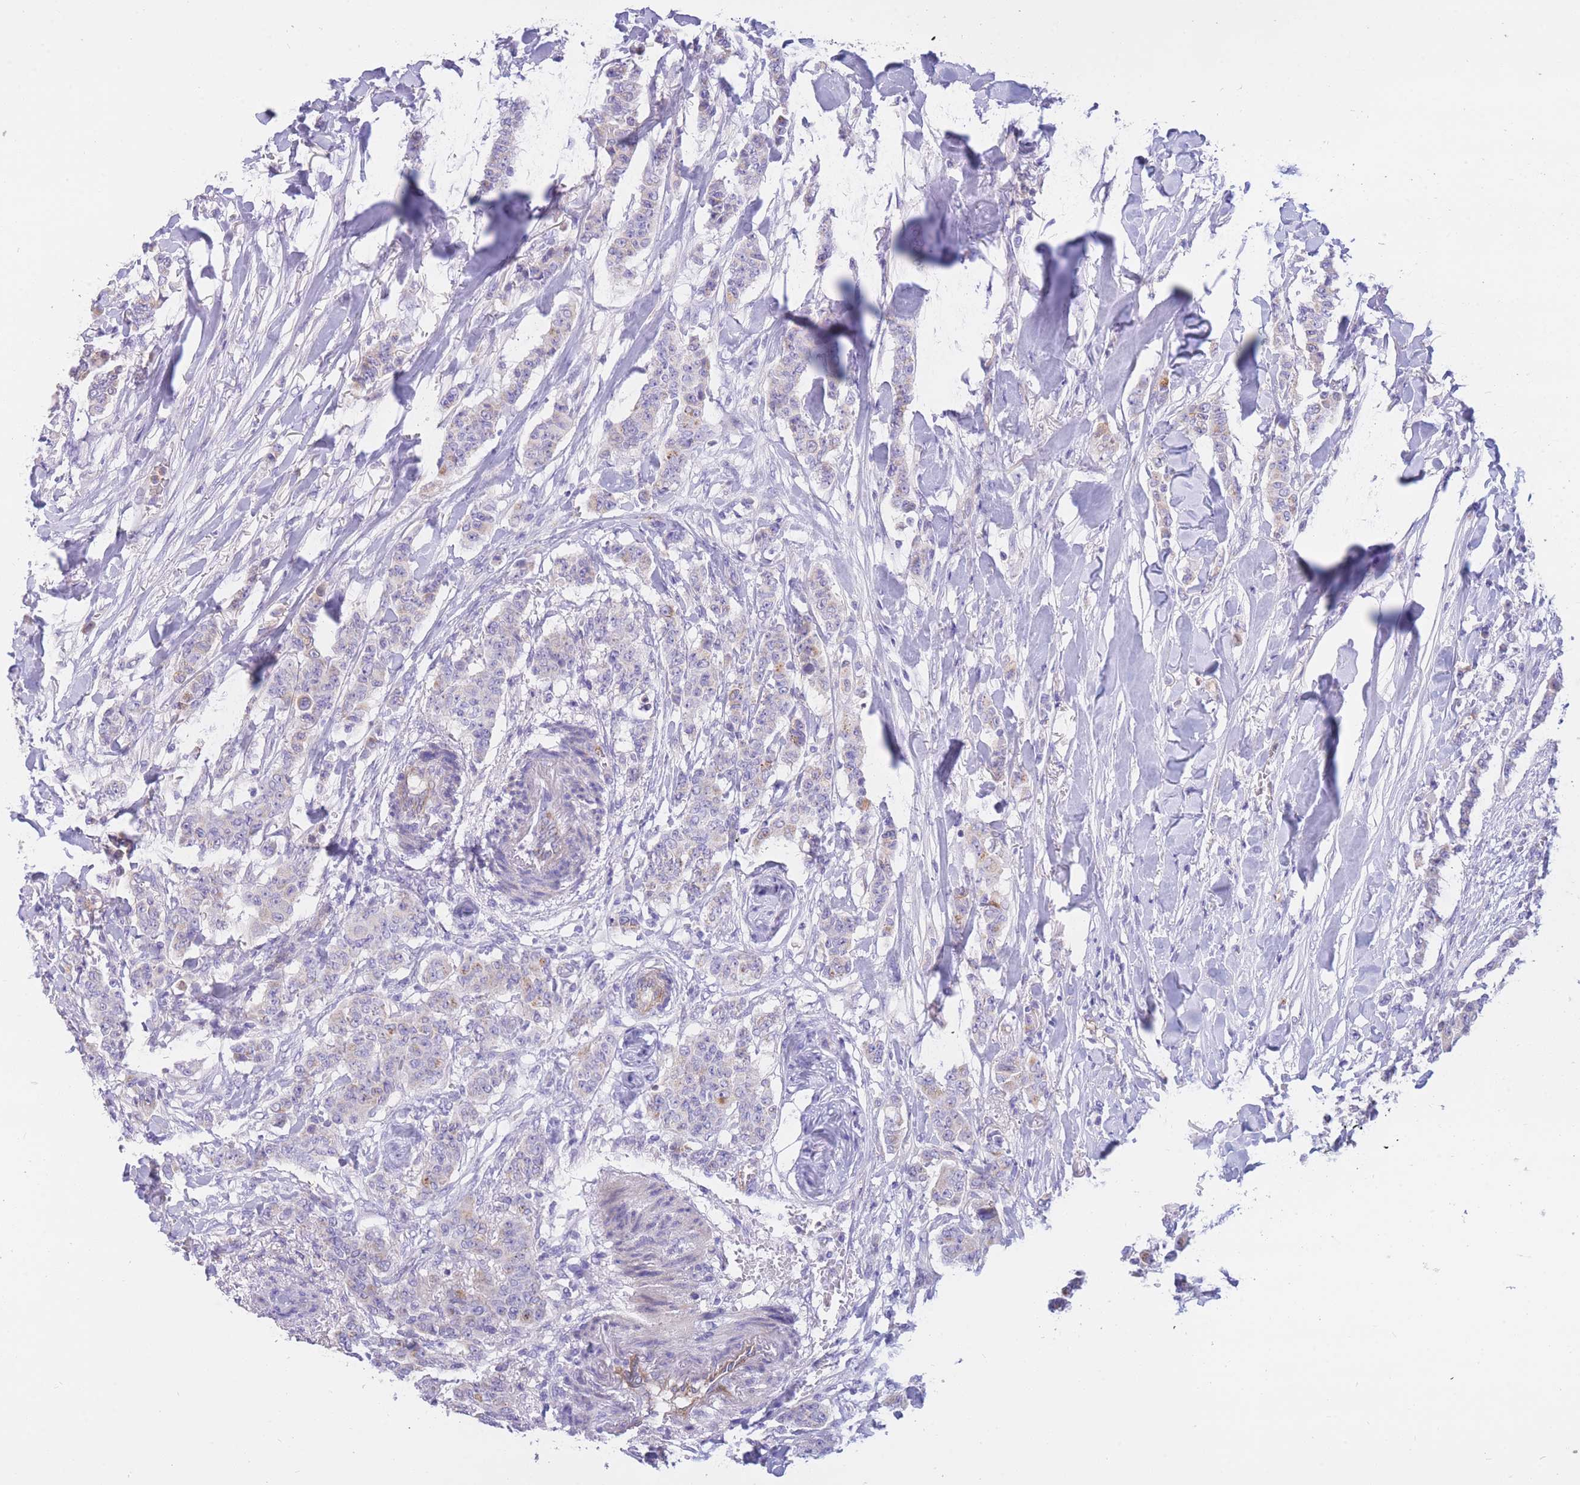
{"staining": {"intensity": "negative", "quantity": "none", "location": "none"}, "tissue": "breast cancer", "cell_type": "Tumor cells", "image_type": "cancer", "snomed": [{"axis": "morphology", "description": "Duct carcinoma"}, {"axis": "topography", "description": "Breast"}], "caption": "Breast cancer was stained to show a protein in brown. There is no significant positivity in tumor cells.", "gene": "SULT1A1", "patient": {"sex": "female", "age": 40}}